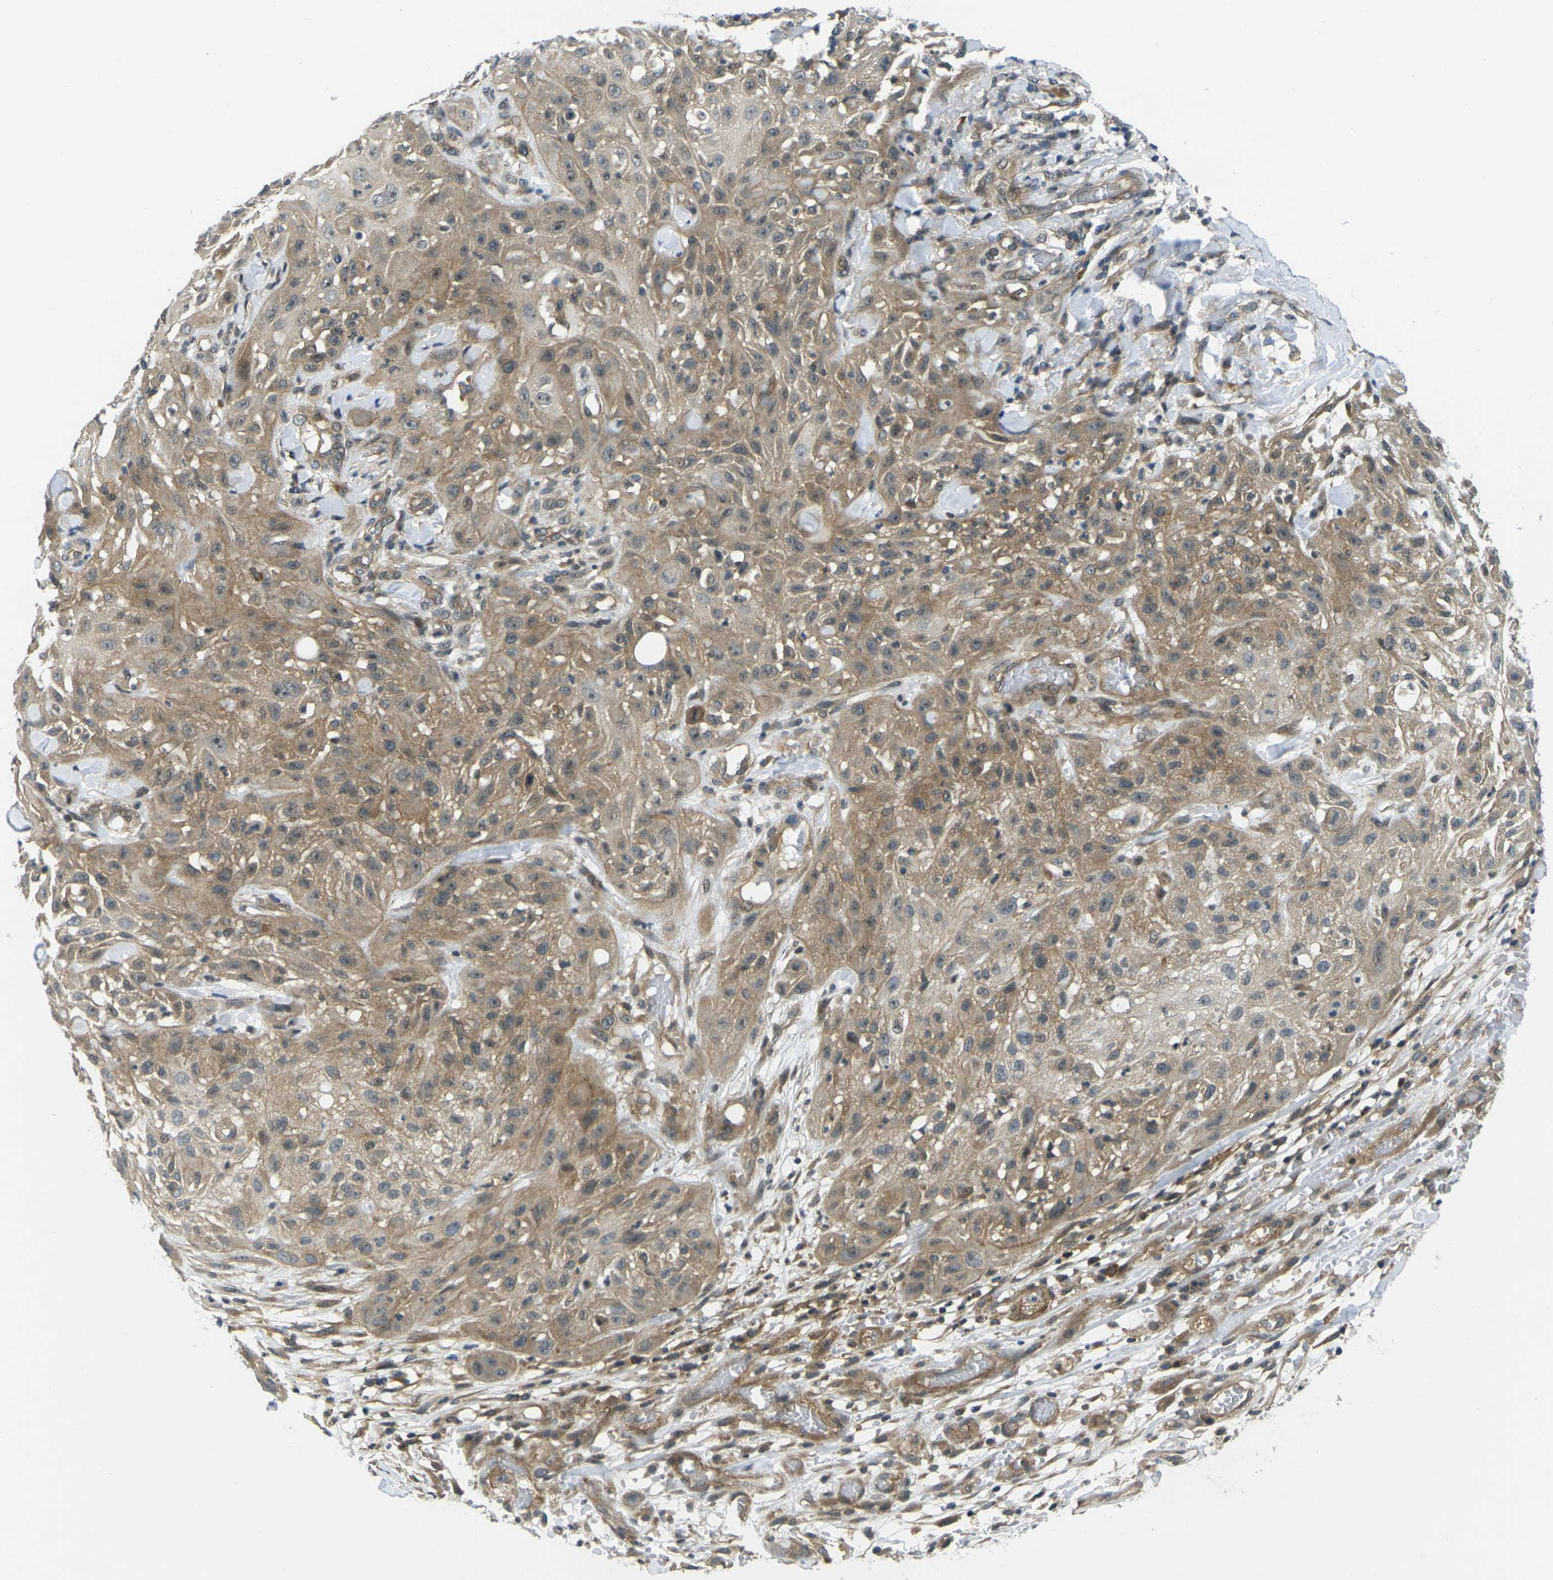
{"staining": {"intensity": "moderate", "quantity": "25%-75%", "location": "cytoplasmic/membranous"}, "tissue": "skin cancer", "cell_type": "Tumor cells", "image_type": "cancer", "snomed": [{"axis": "morphology", "description": "Squamous cell carcinoma, NOS"}, {"axis": "topography", "description": "Skin"}], "caption": "Squamous cell carcinoma (skin) was stained to show a protein in brown. There is medium levels of moderate cytoplasmic/membranous positivity in approximately 25%-75% of tumor cells.", "gene": "KCTD10", "patient": {"sex": "male", "age": 75}}